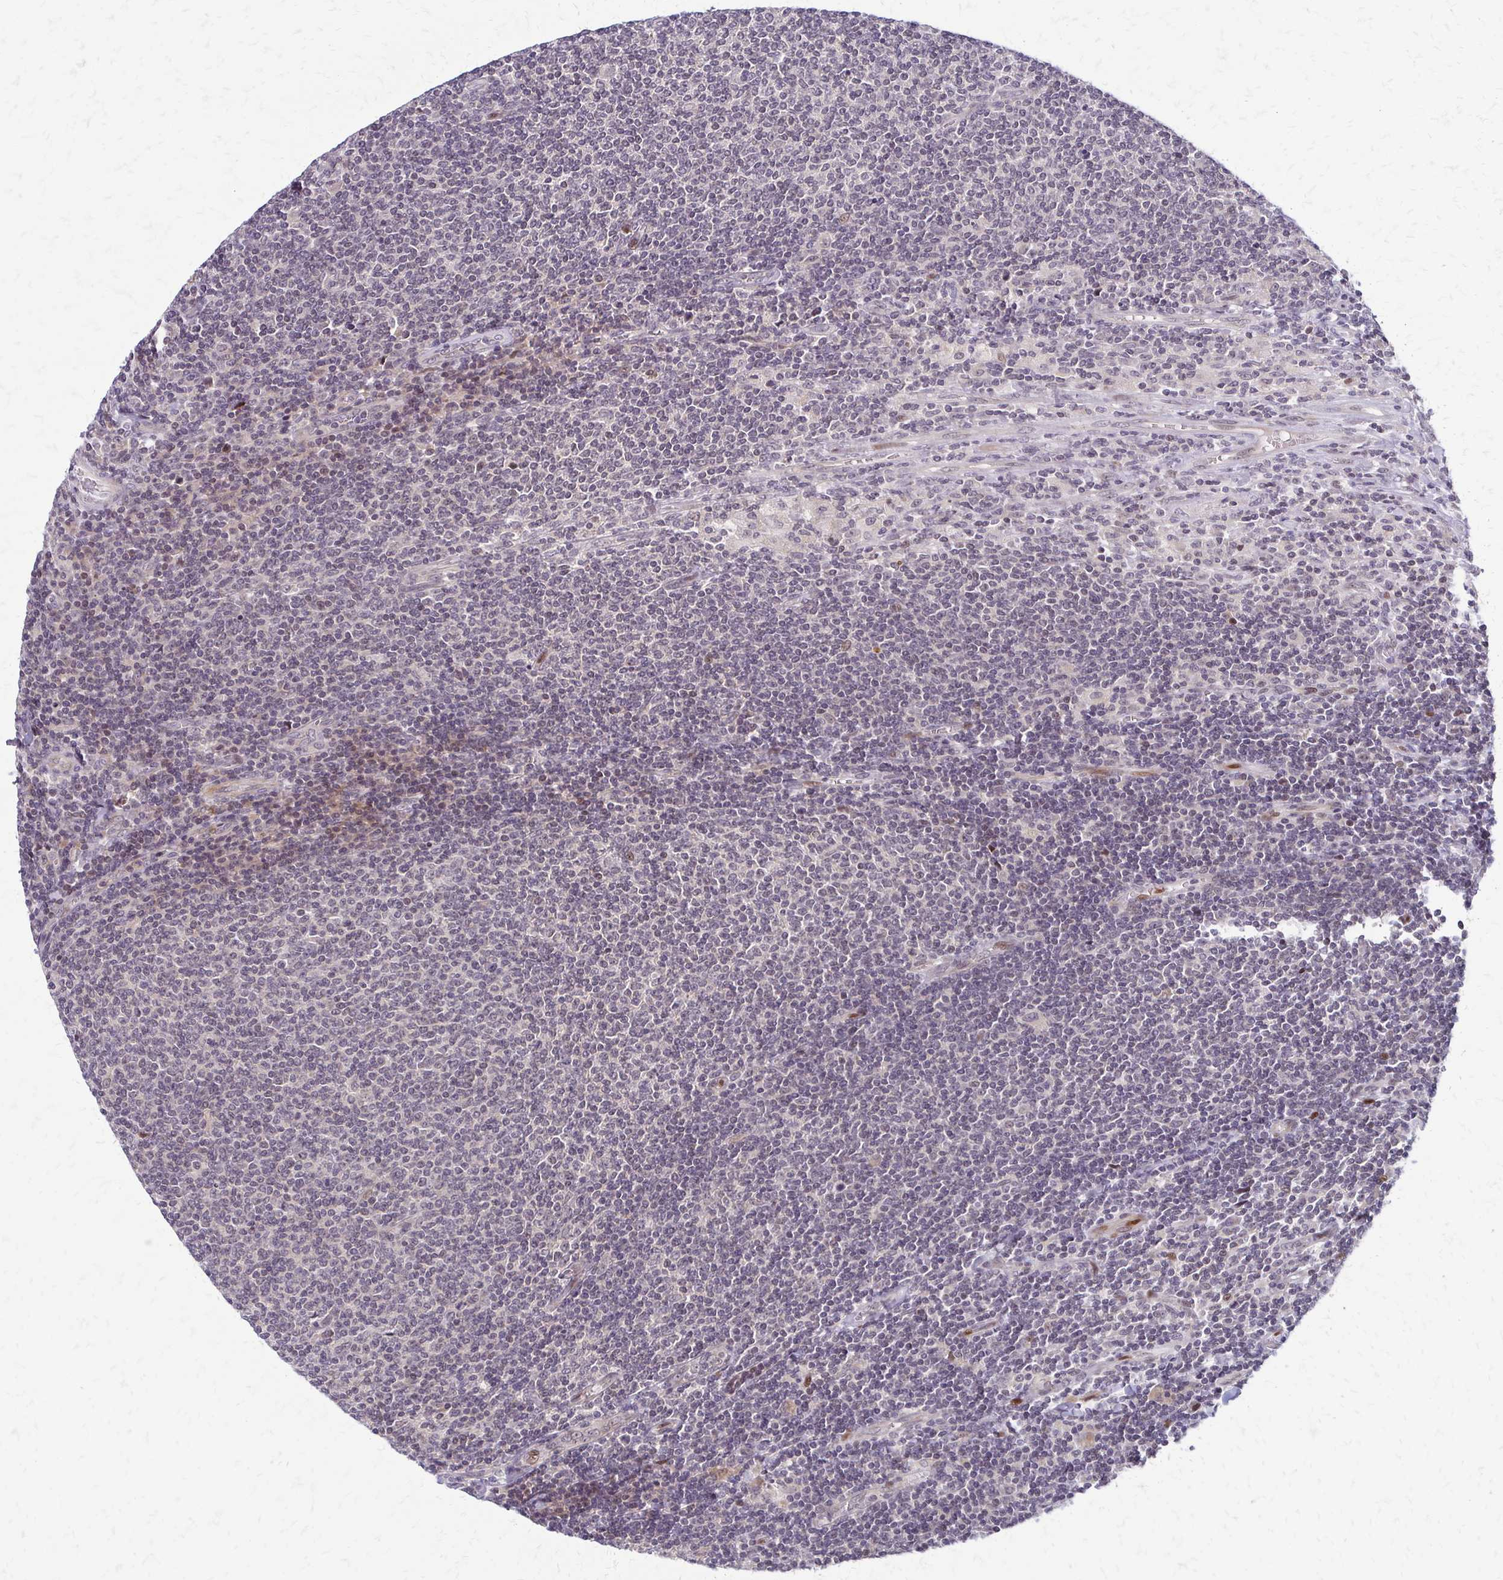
{"staining": {"intensity": "negative", "quantity": "none", "location": "none"}, "tissue": "lymphoma", "cell_type": "Tumor cells", "image_type": "cancer", "snomed": [{"axis": "morphology", "description": "Malignant lymphoma, non-Hodgkin's type, Low grade"}, {"axis": "topography", "description": "Lymph node"}], "caption": "The immunohistochemistry (IHC) micrograph has no significant positivity in tumor cells of lymphoma tissue.", "gene": "TRIR", "patient": {"sex": "male", "age": 52}}